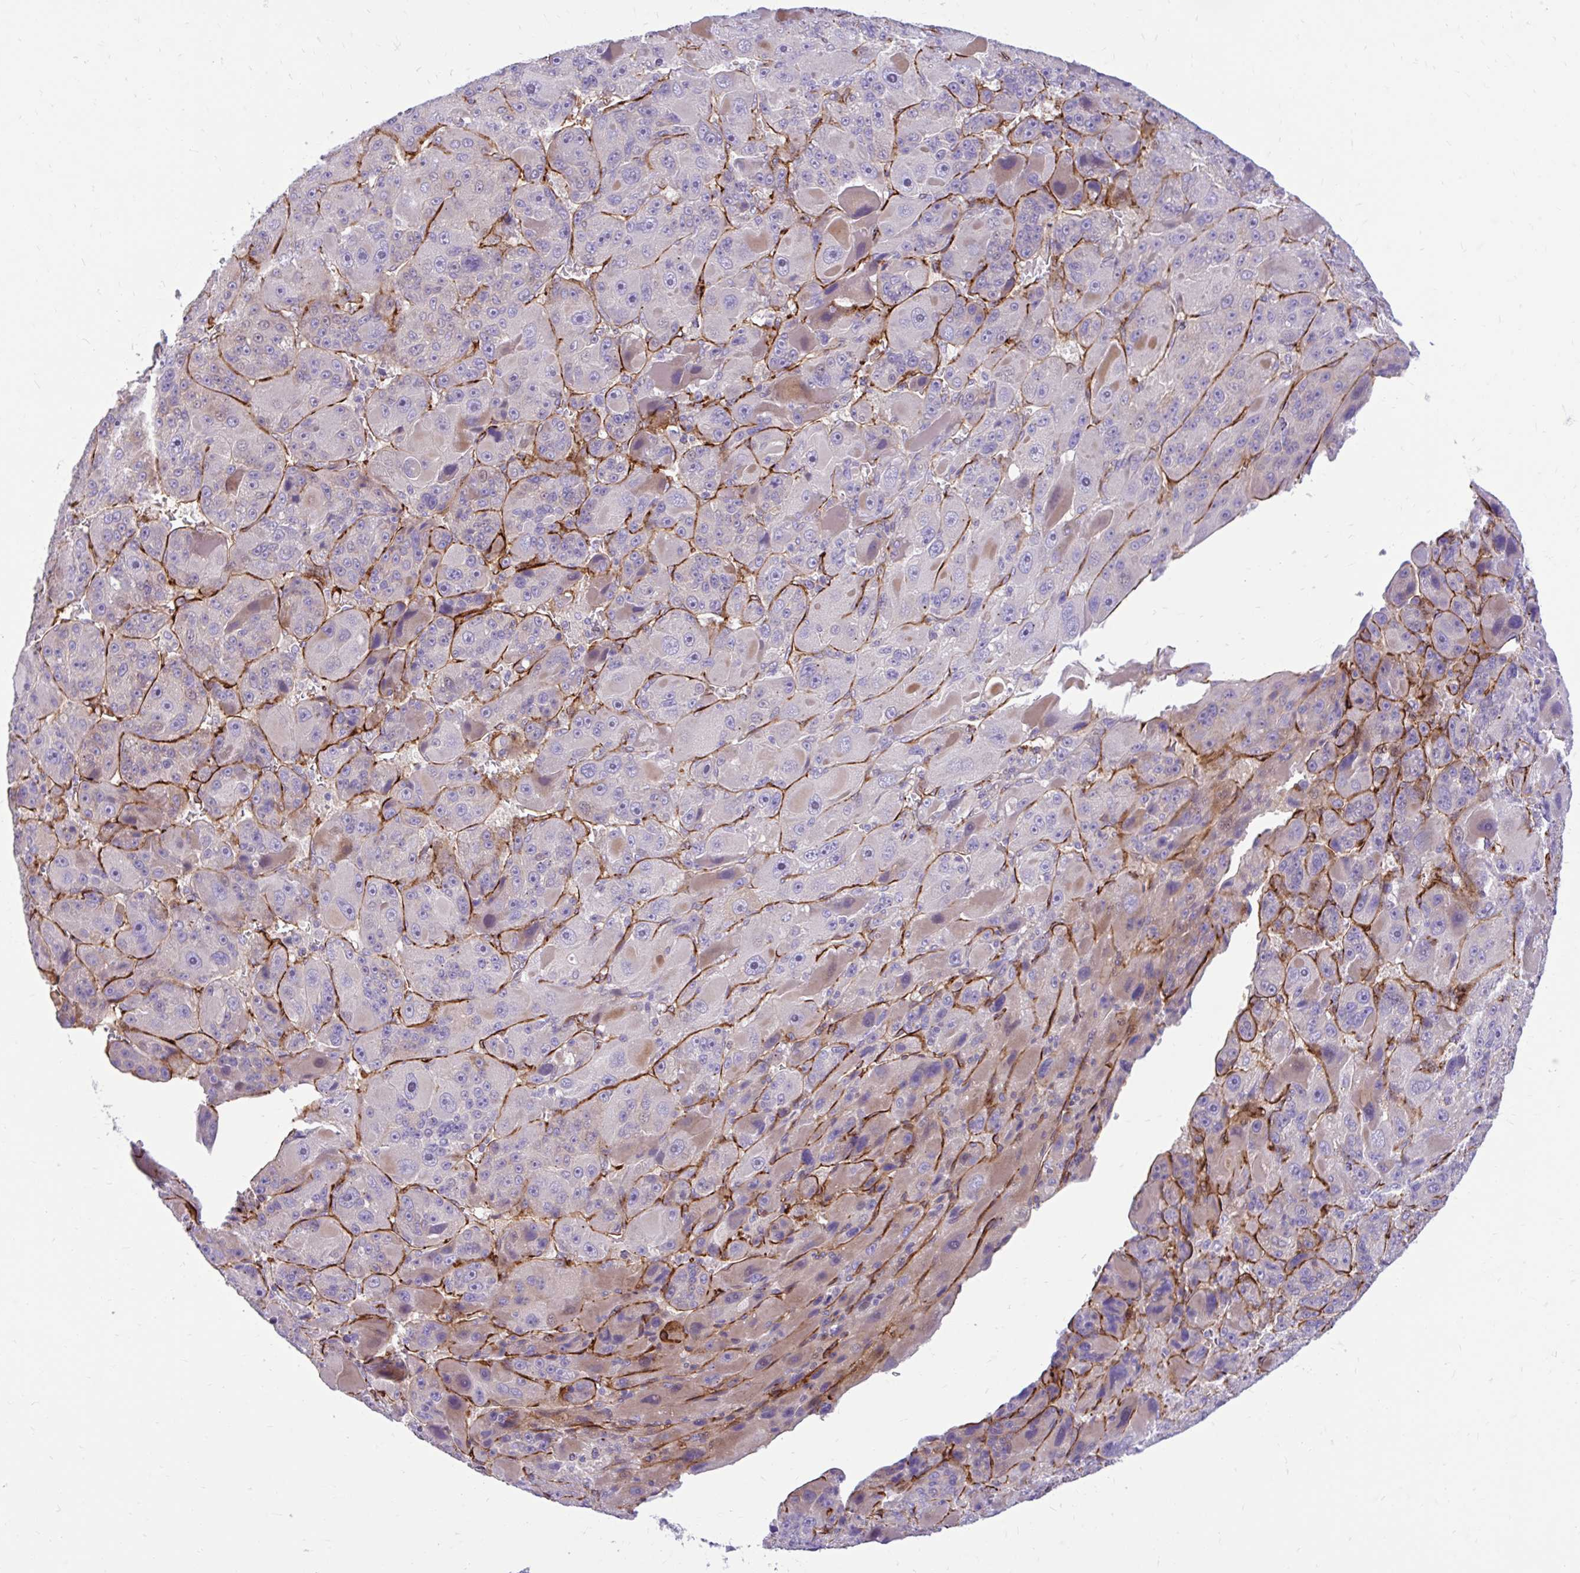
{"staining": {"intensity": "weak", "quantity": "<25%", "location": "cytoplasmic/membranous"}, "tissue": "liver cancer", "cell_type": "Tumor cells", "image_type": "cancer", "snomed": [{"axis": "morphology", "description": "Carcinoma, Hepatocellular, NOS"}, {"axis": "topography", "description": "Liver"}], "caption": "Tumor cells show no significant expression in liver cancer (hepatocellular carcinoma). (DAB (3,3'-diaminobenzidine) IHC visualized using brightfield microscopy, high magnification).", "gene": "ESPNL", "patient": {"sex": "male", "age": 76}}